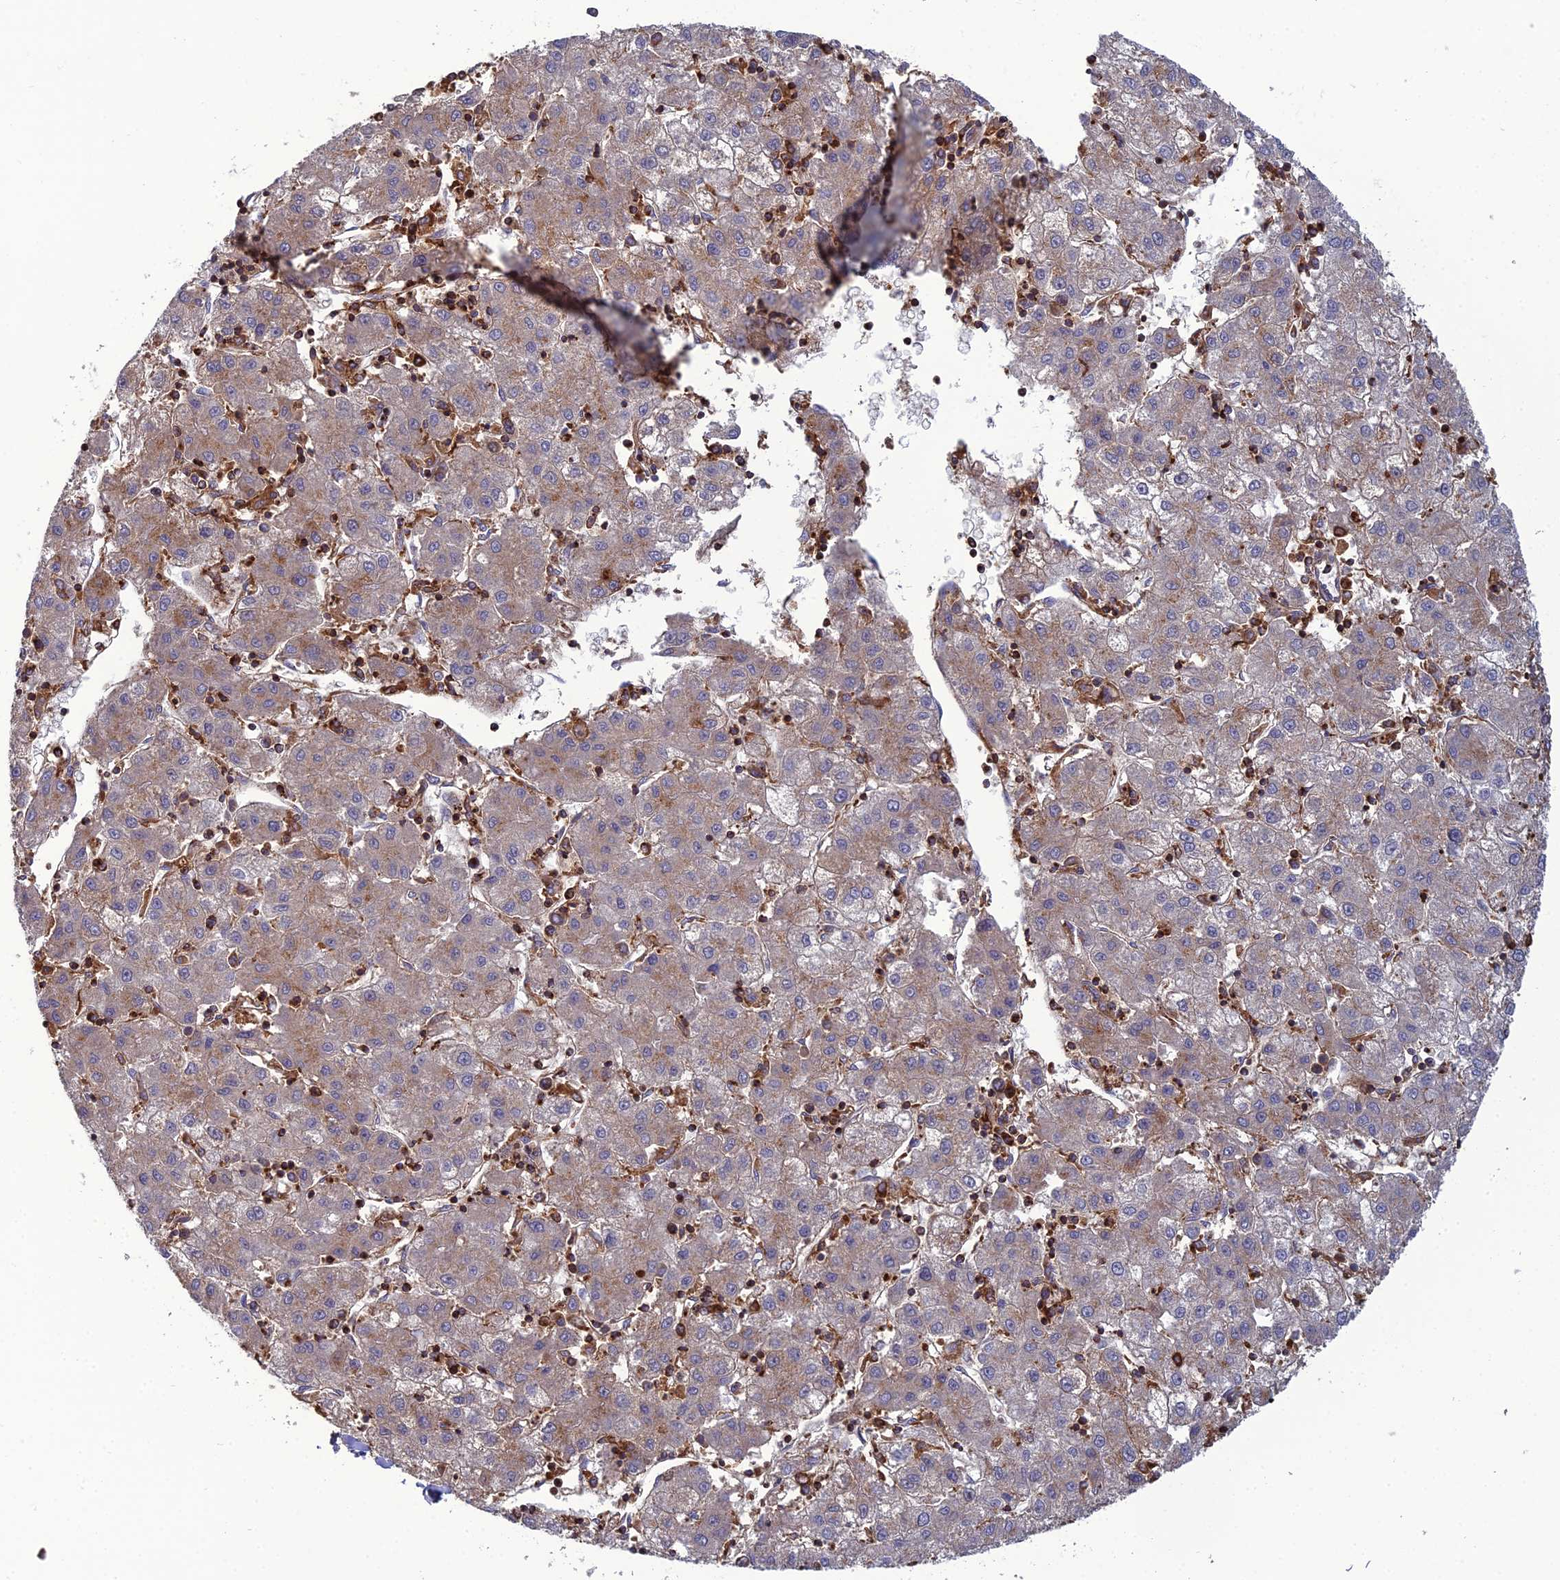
{"staining": {"intensity": "weak", "quantity": ">75%", "location": "cytoplasmic/membranous"}, "tissue": "liver cancer", "cell_type": "Tumor cells", "image_type": "cancer", "snomed": [{"axis": "morphology", "description": "Carcinoma, Hepatocellular, NOS"}, {"axis": "topography", "description": "Liver"}], "caption": "Immunohistochemistry (IHC) histopathology image of human liver cancer stained for a protein (brown), which reveals low levels of weak cytoplasmic/membranous expression in about >75% of tumor cells.", "gene": "LNPEP", "patient": {"sex": "male", "age": 72}}